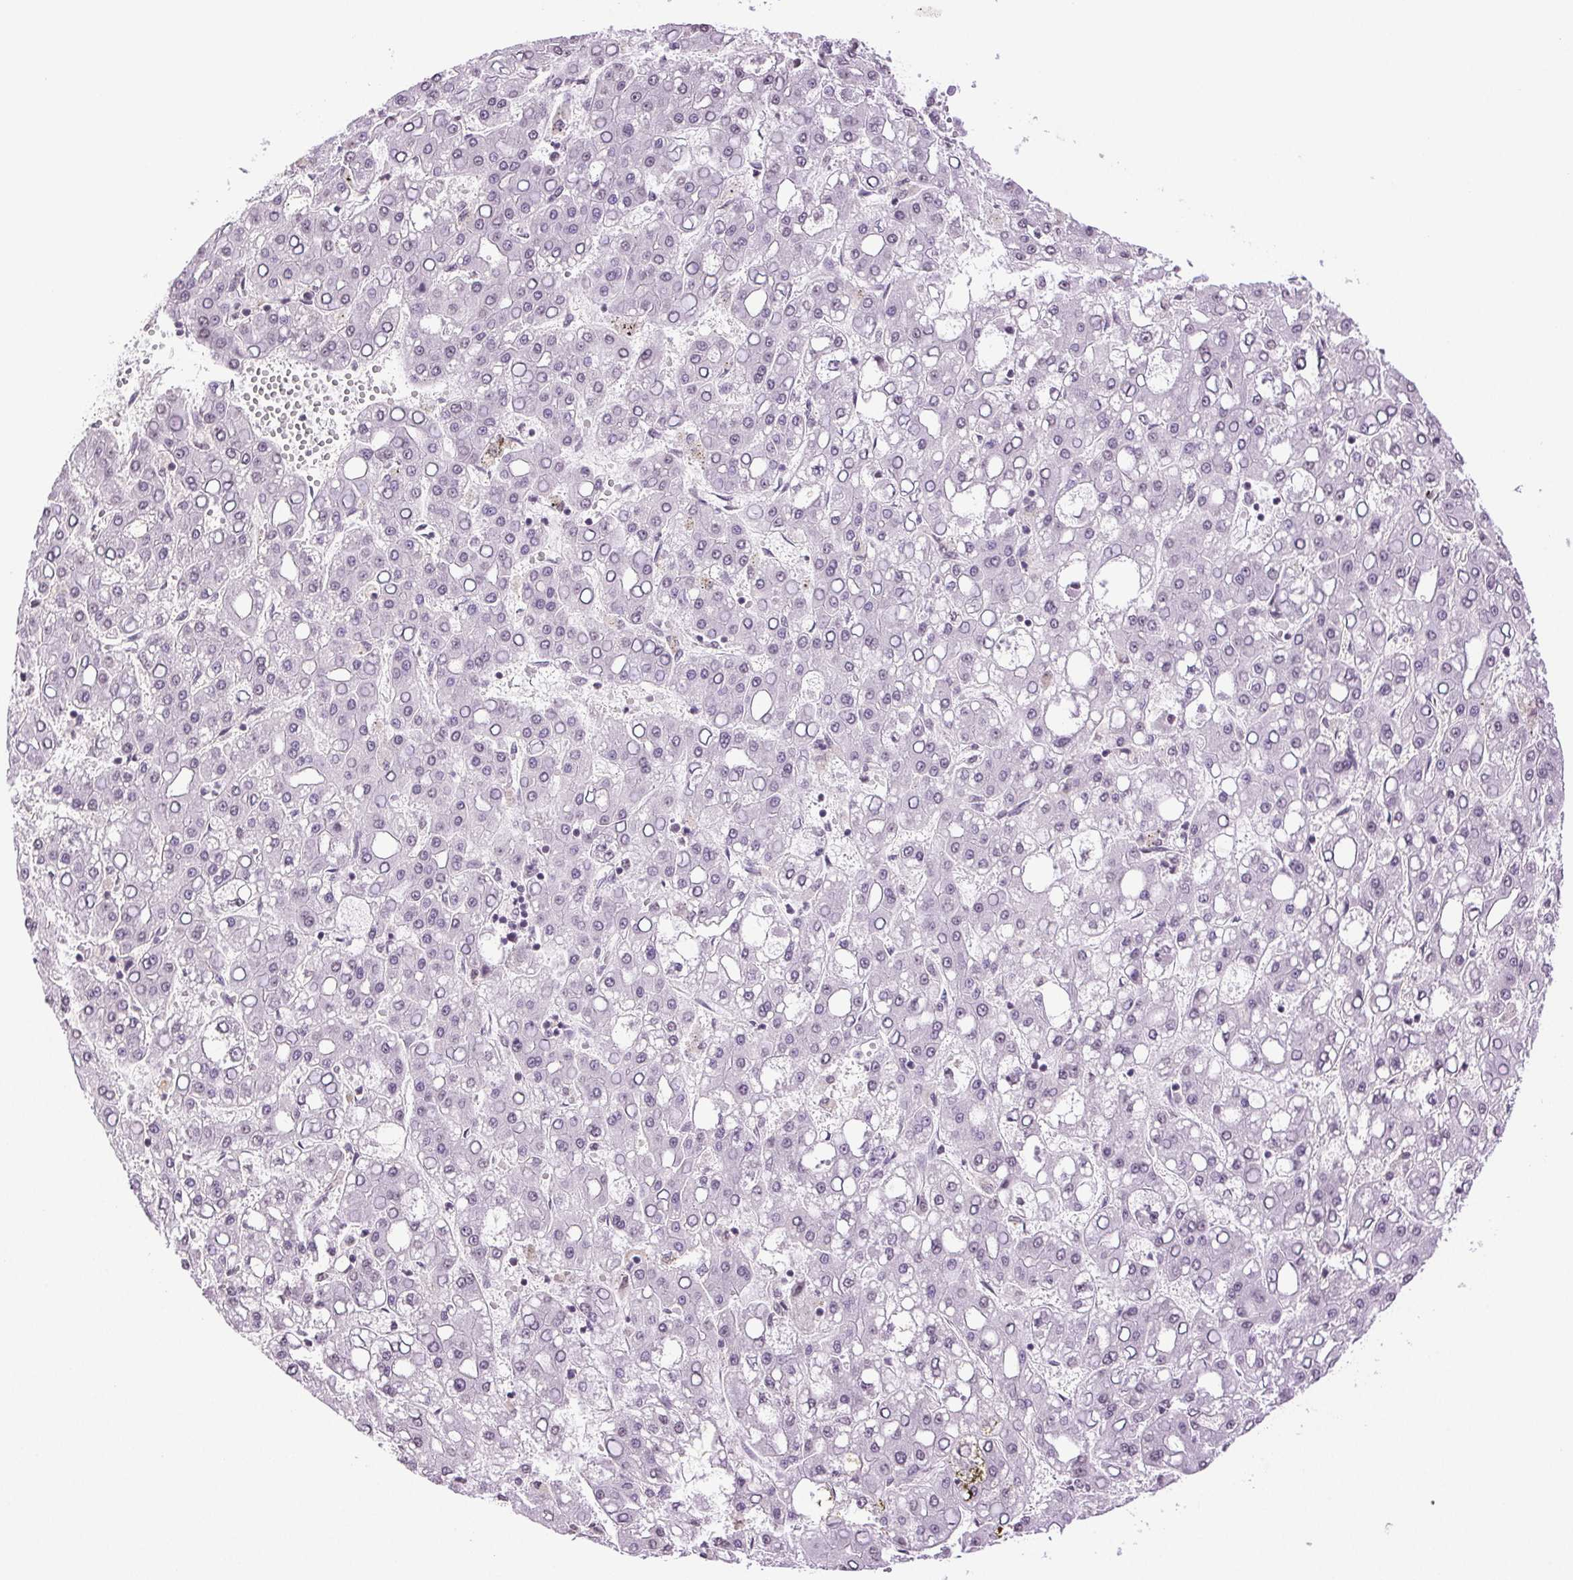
{"staining": {"intensity": "negative", "quantity": "none", "location": "none"}, "tissue": "liver cancer", "cell_type": "Tumor cells", "image_type": "cancer", "snomed": [{"axis": "morphology", "description": "Carcinoma, Hepatocellular, NOS"}, {"axis": "topography", "description": "Liver"}], "caption": "A histopathology image of liver cancer (hepatocellular carcinoma) stained for a protein shows no brown staining in tumor cells.", "gene": "TNNT3", "patient": {"sex": "male", "age": 65}}